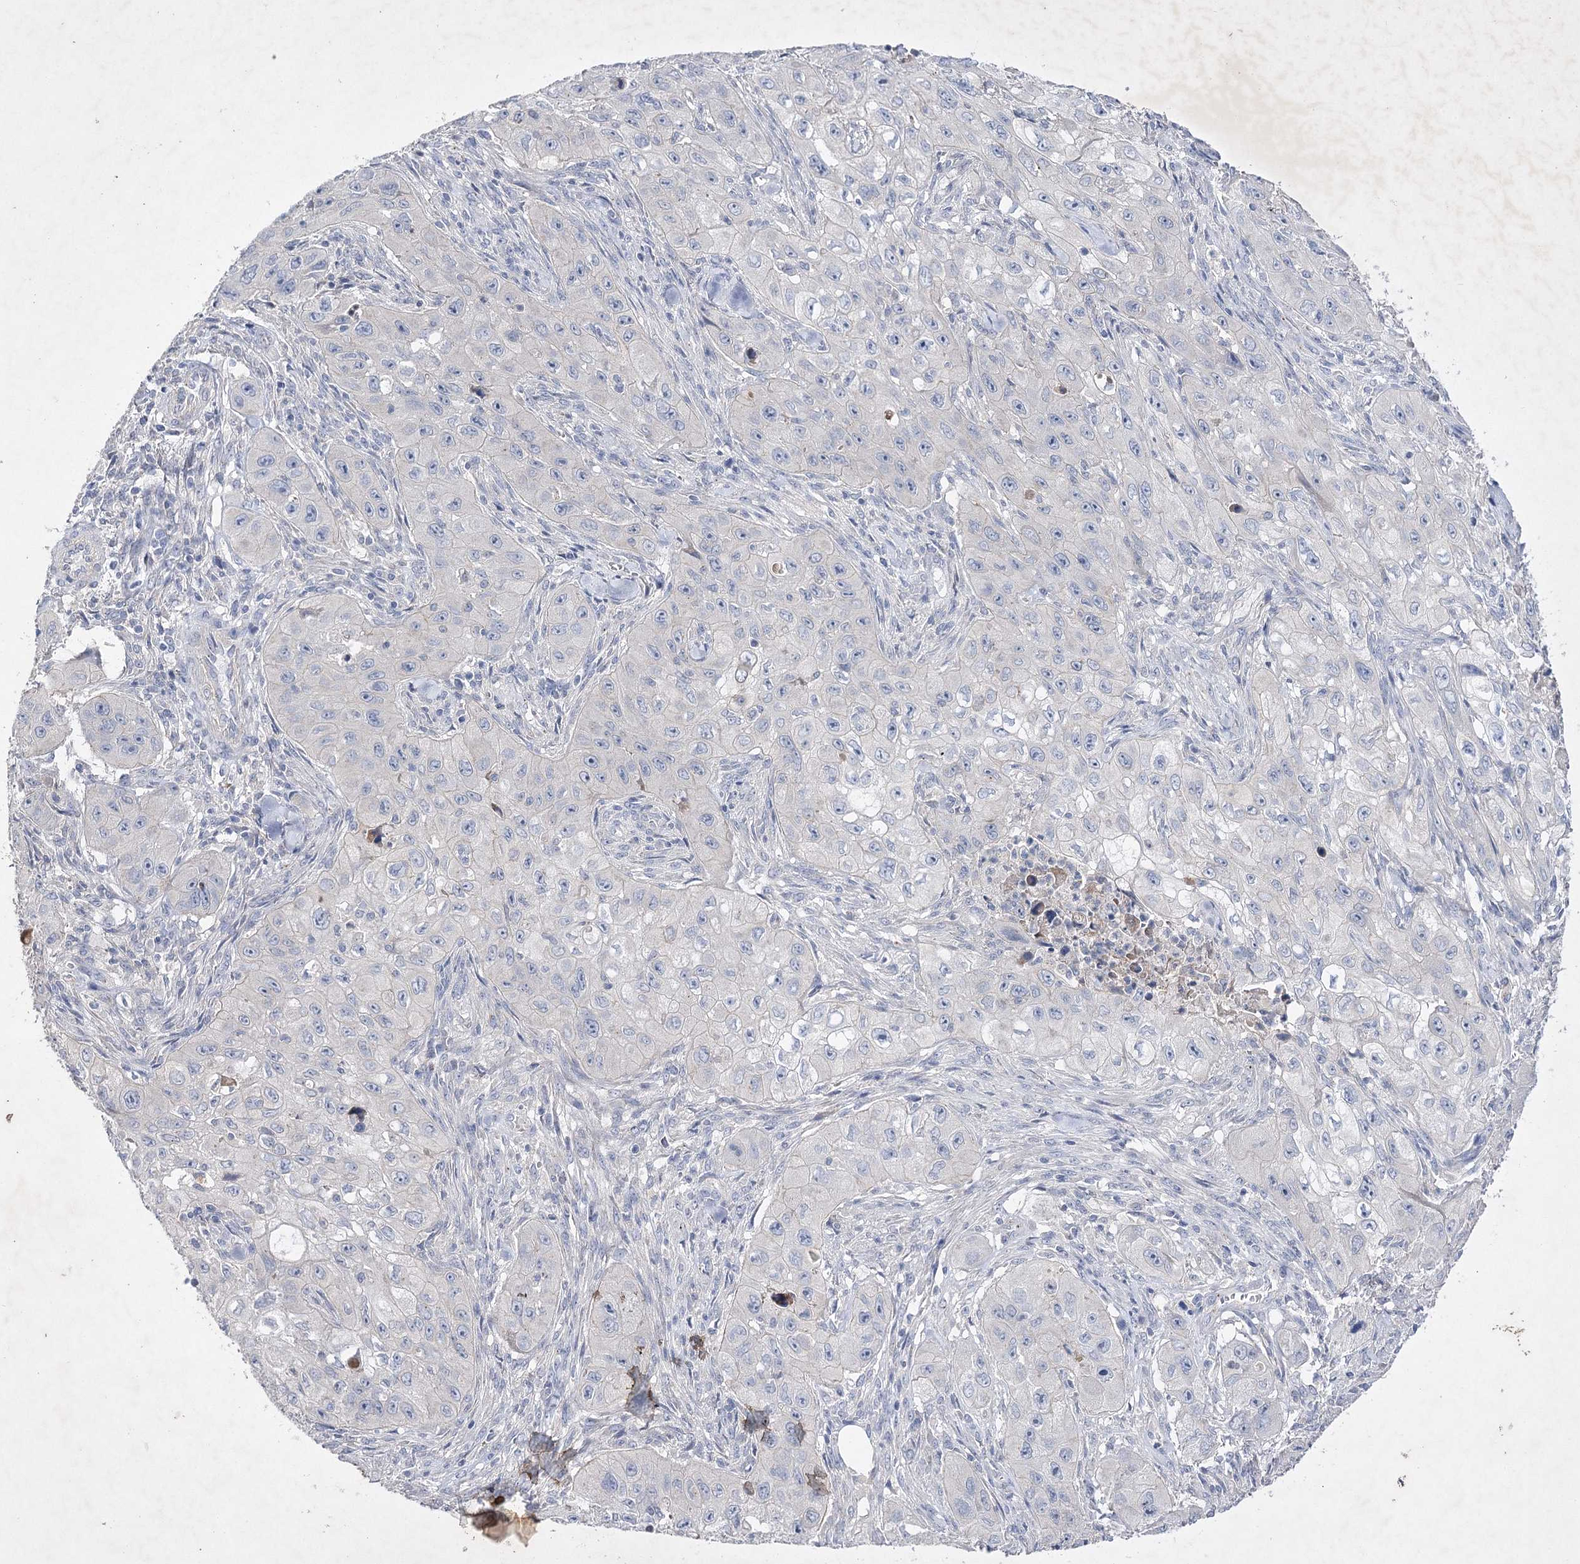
{"staining": {"intensity": "negative", "quantity": "none", "location": "none"}, "tissue": "skin cancer", "cell_type": "Tumor cells", "image_type": "cancer", "snomed": [{"axis": "morphology", "description": "Squamous cell carcinoma, NOS"}, {"axis": "topography", "description": "Skin"}, {"axis": "topography", "description": "Subcutis"}], "caption": "Squamous cell carcinoma (skin) was stained to show a protein in brown. There is no significant expression in tumor cells.", "gene": "COX15", "patient": {"sex": "male", "age": 73}}